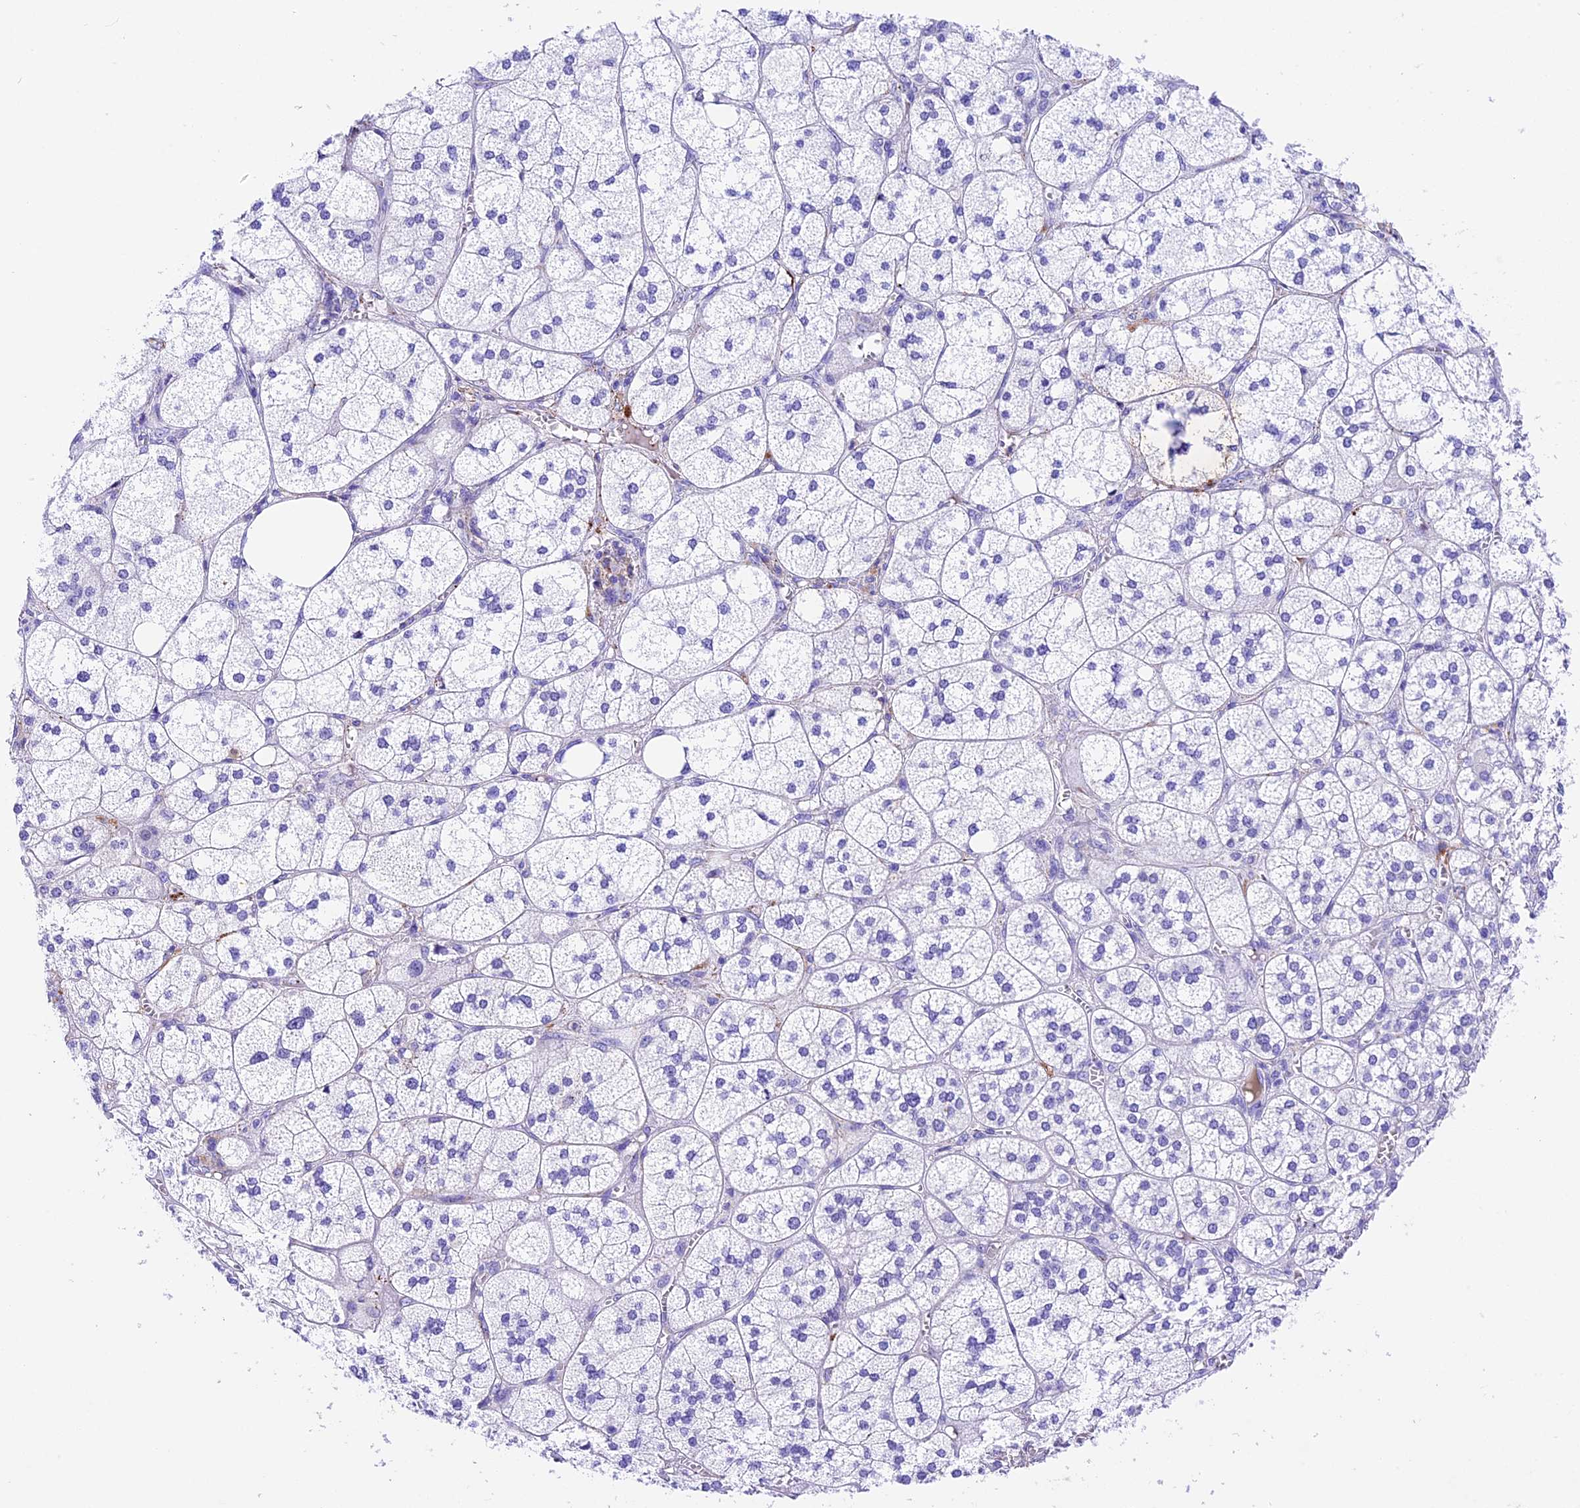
{"staining": {"intensity": "negative", "quantity": "none", "location": "none"}, "tissue": "adrenal gland", "cell_type": "Glandular cells", "image_type": "normal", "snomed": [{"axis": "morphology", "description": "Normal tissue, NOS"}, {"axis": "topography", "description": "Adrenal gland"}], "caption": "DAB (3,3'-diaminobenzidine) immunohistochemical staining of unremarkable human adrenal gland exhibits no significant expression in glandular cells. The staining was performed using DAB (3,3'-diaminobenzidine) to visualize the protein expression in brown, while the nuclei were stained in blue with hematoxylin (Magnification: 20x).", "gene": "PSG11", "patient": {"sex": "female", "age": 61}}